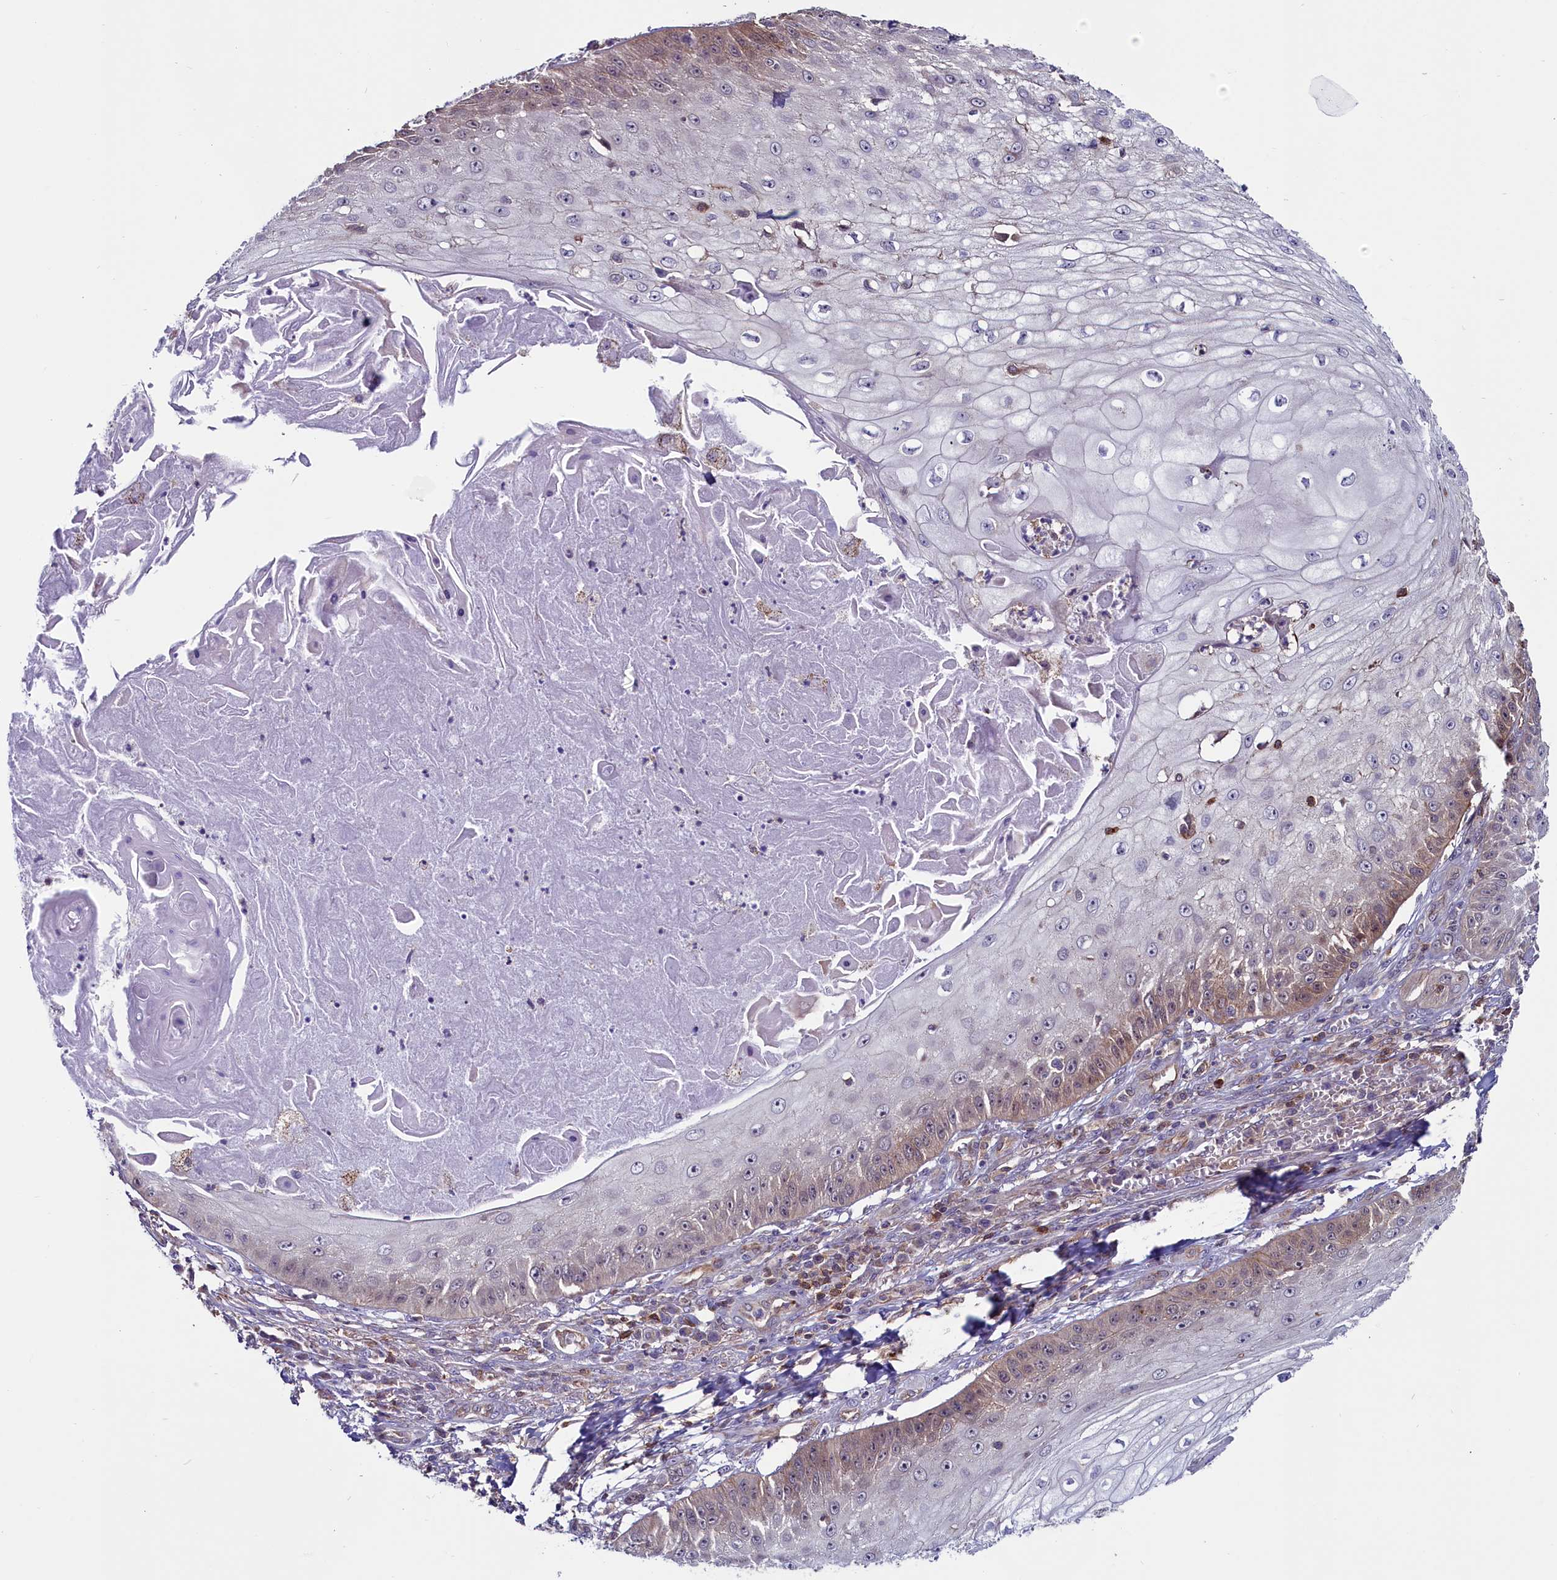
{"staining": {"intensity": "weak", "quantity": "25%-75%", "location": "cytoplasmic/membranous"}, "tissue": "skin cancer", "cell_type": "Tumor cells", "image_type": "cancer", "snomed": [{"axis": "morphology", "description": "Squamous cell carcinoma, NOS"}, {"axis": "topography", "description": "Skin"}], "caption": "Protein expression analysis of human skin cancer reveals weak cytoplasmic/membranous positivity in about 25%-75% of tumor cells.", "gene": "CIAPIN1", "patient": {"sex": "male", "age": 70}}